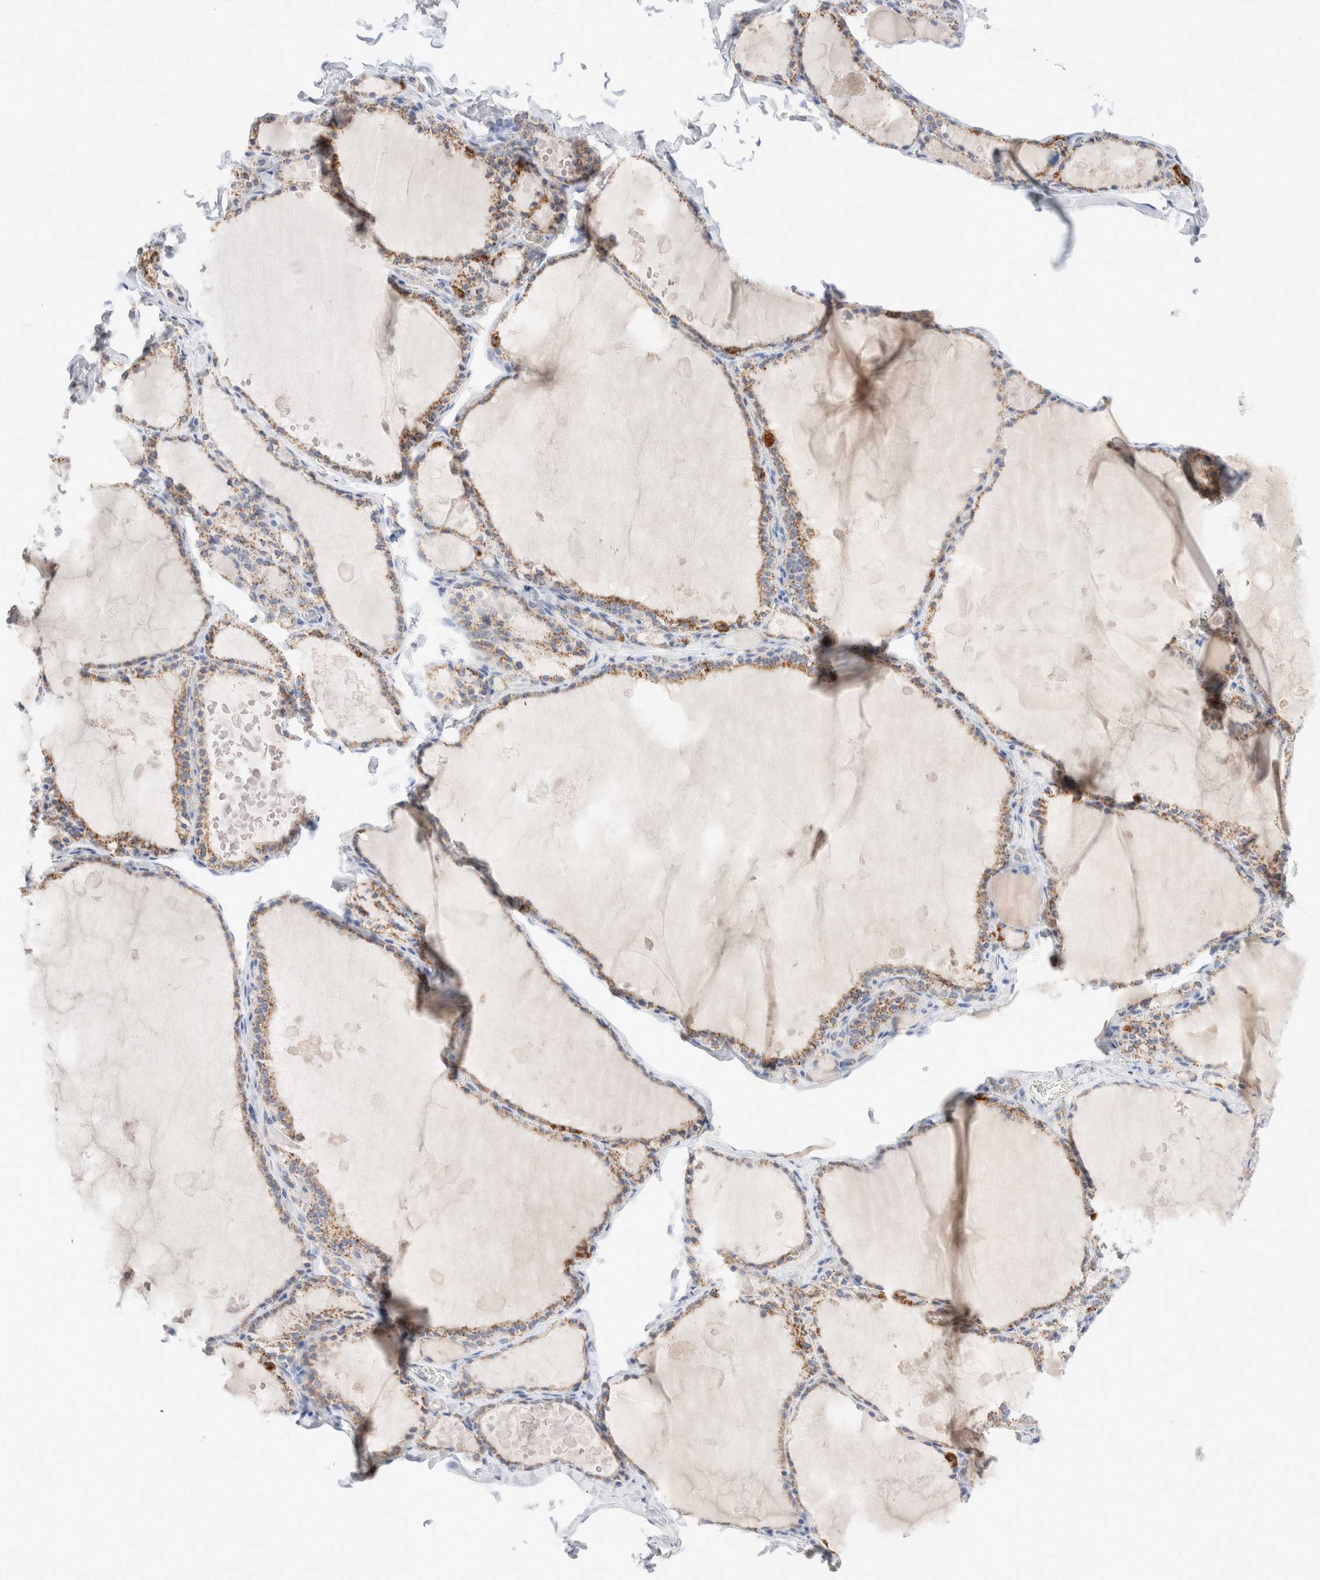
{"staining": {"intensity": "moderate", "quantity": "25%-75%", "location": "cytoplasmic/membranous"}, "tissue": "thyroid gland", "cell_type": "Glandular cells", "image_type": "normal", "snomed": [{"axis": "morphology", "description": "Normal tissue, NOS"}, {"axis": "topography", "description": "Thyroid gland"}], "caption": "IHC image of normal human thyroid gland stained for a protein (brown), which demonstrates medium levels of moderate cytoplasmic/membranous expression in about 25%-75% of glandular cells.", "gene": "ATP6V1C1", "patient": {"sex": "male", "age": 56}}